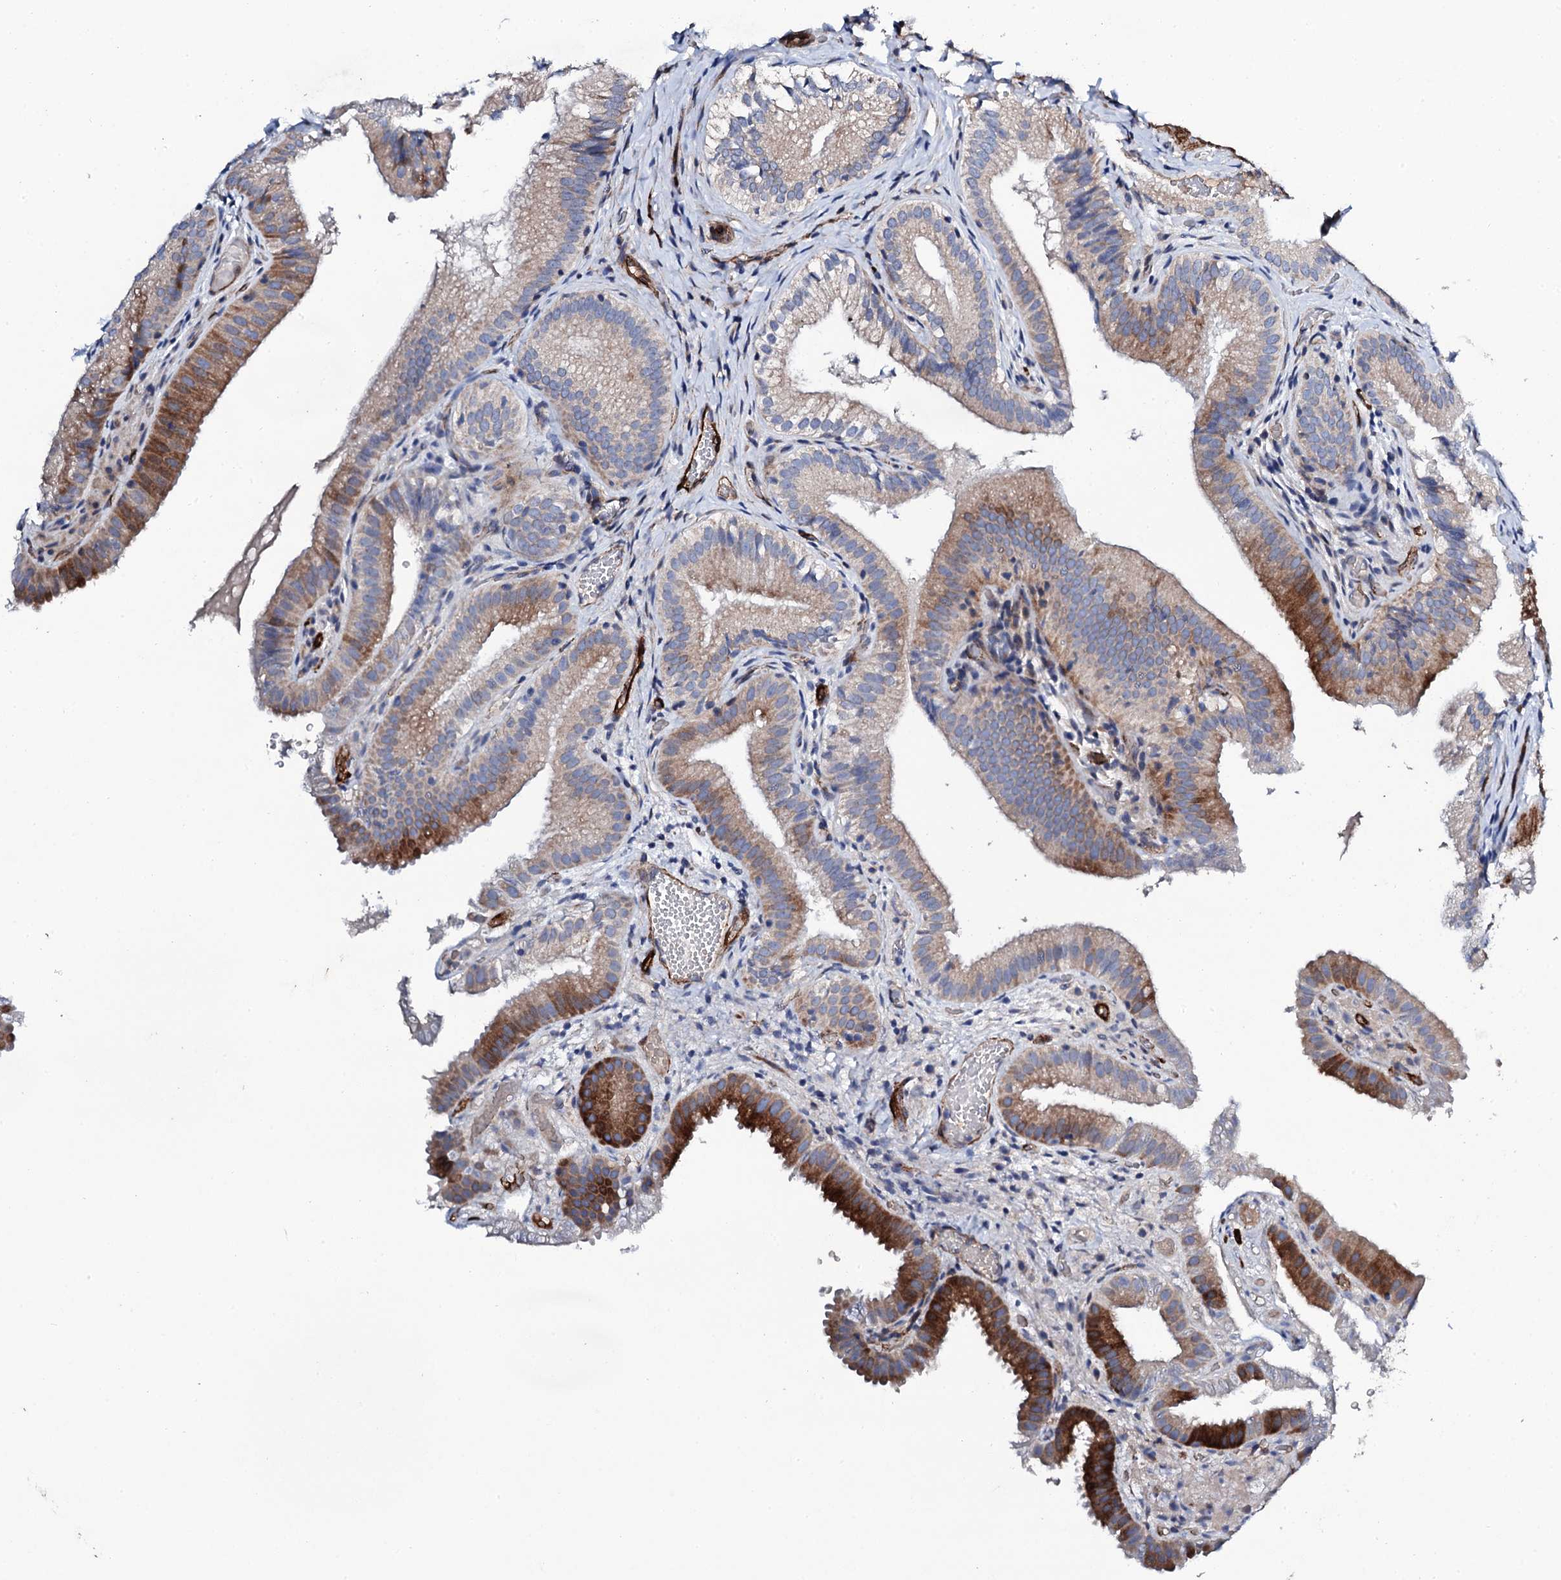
{"staining": {"intensity": "strong", "quantity": "<25%", "location": "cytoplasmic/membranous"}, "tissue": "gallbladder", "cell_type": "Glandular cells", "image_type": "normal", "snomed": [{"axis": "morphology", "description": "Normal tissue, NOS"}, {"axis": "topography", "description": "Gallbladder"}], "caption": "High-magnification brightfield microscopy of normal gallbladder stained with DAB (brown) and counterstained with hematoxylin (blue). glandular cells exhibit strong cytoplasmic/membranous positivity is identified in approximately<25% of cells.", "gene": "DBX1", "patient": {"sex": "female", "age": 30}}